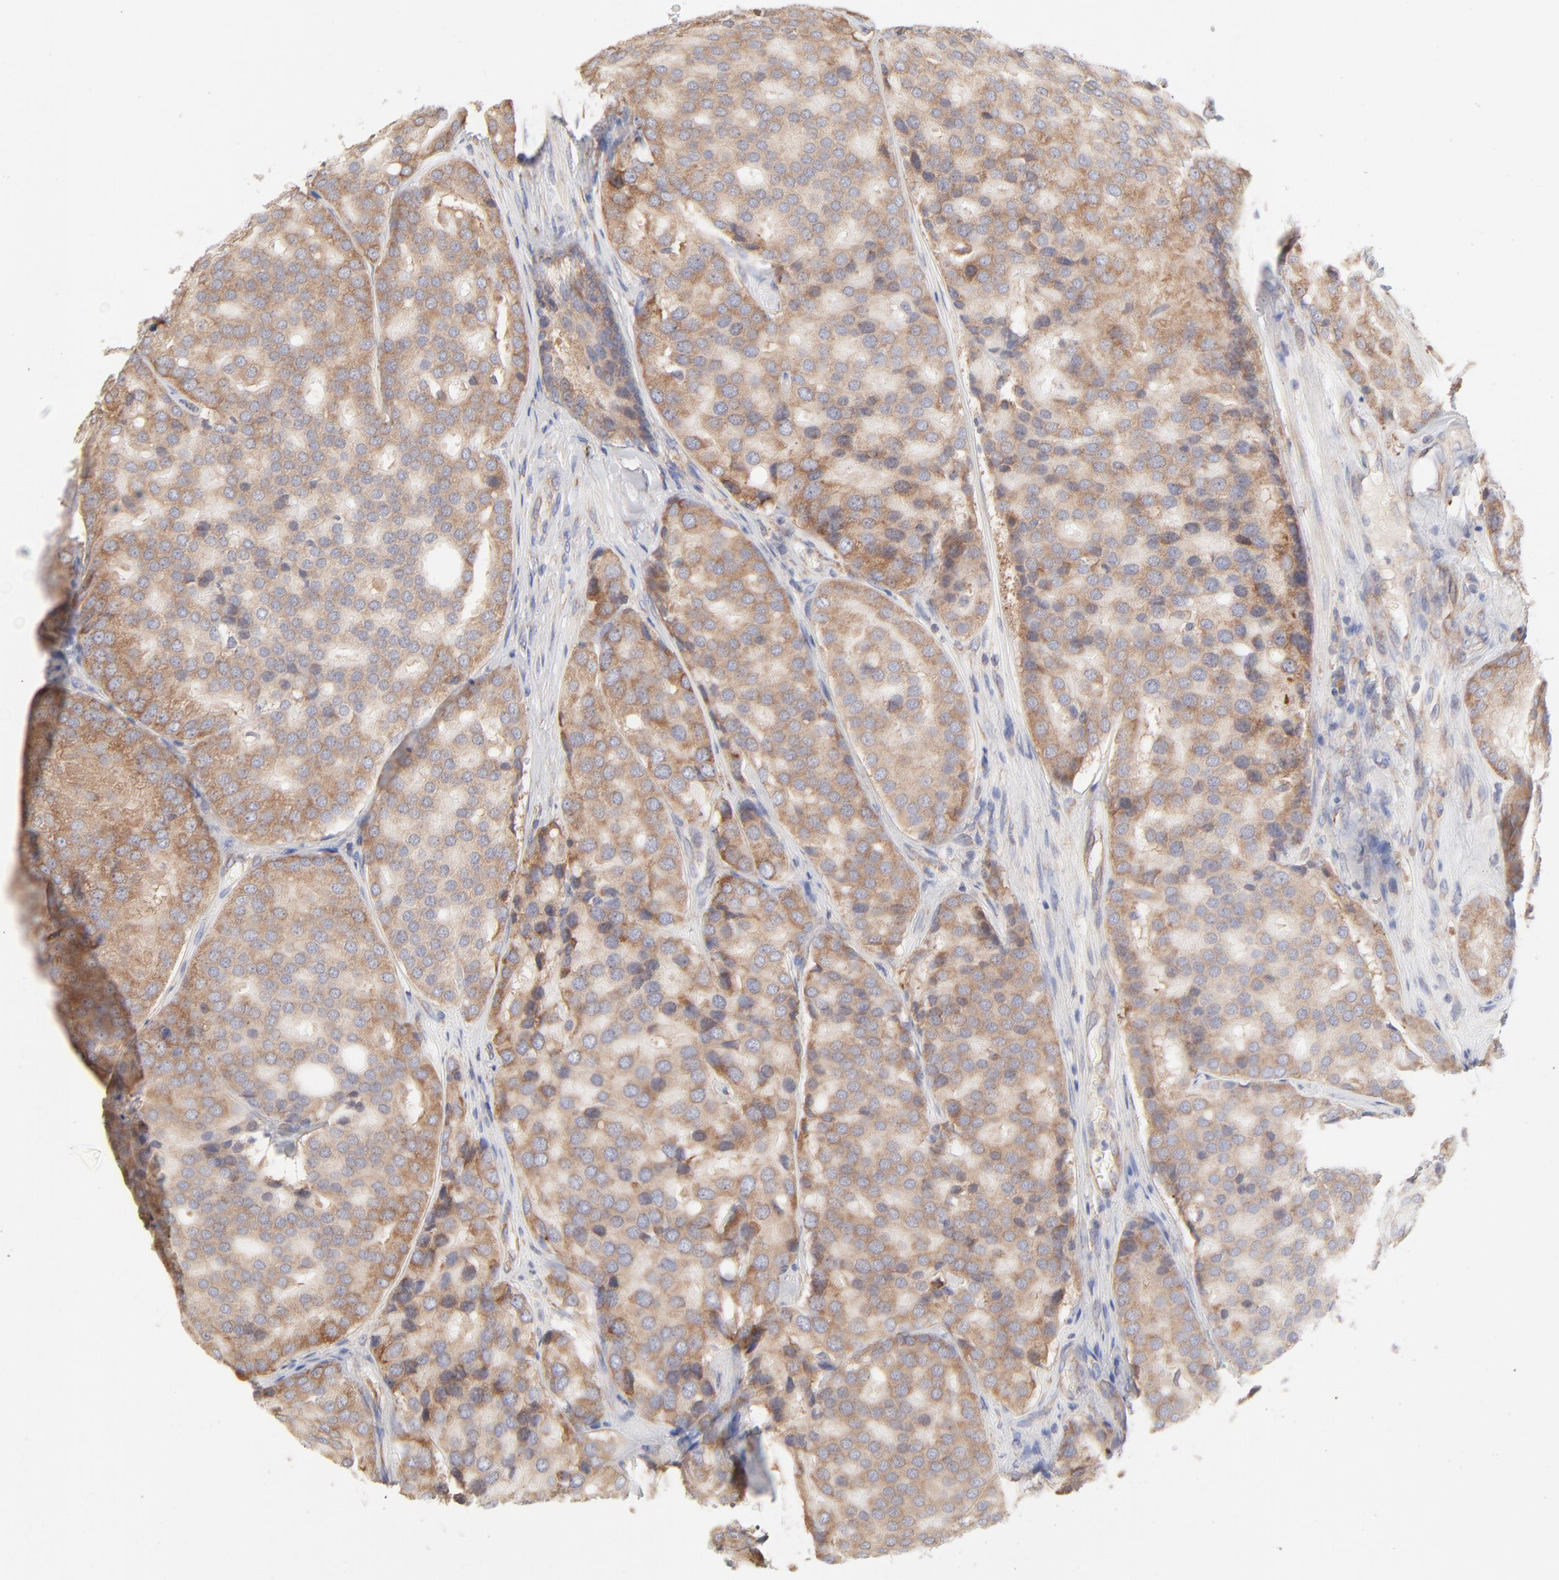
{"staining": {"intensity": "moderate", "quantity": ">75%", "location": "cytoplasmic/membranous"}, "tissue": "prostate cancer", "cell_type": "Tumor cells", "image_type": "cancer", "snomed": [{"axis": "morphology", "description": "Adenocarcinoma, High grade"}, {"axis": "topography", "description": "Prostate"}], "caption": "IHC photomicrograph of neoplastic tissue: human prostate cancer (adenocarcinoma (high-grade)) stained using immunohistochemistry demonstrates medium levels of moderate protein expression localized specifically in the cytoplasmic/membranous of tumor cells, appearing as a cytoplasmic/membranous brown color.", "gene": "RPS21", "patient": {"sex": "male", "age": 64}}